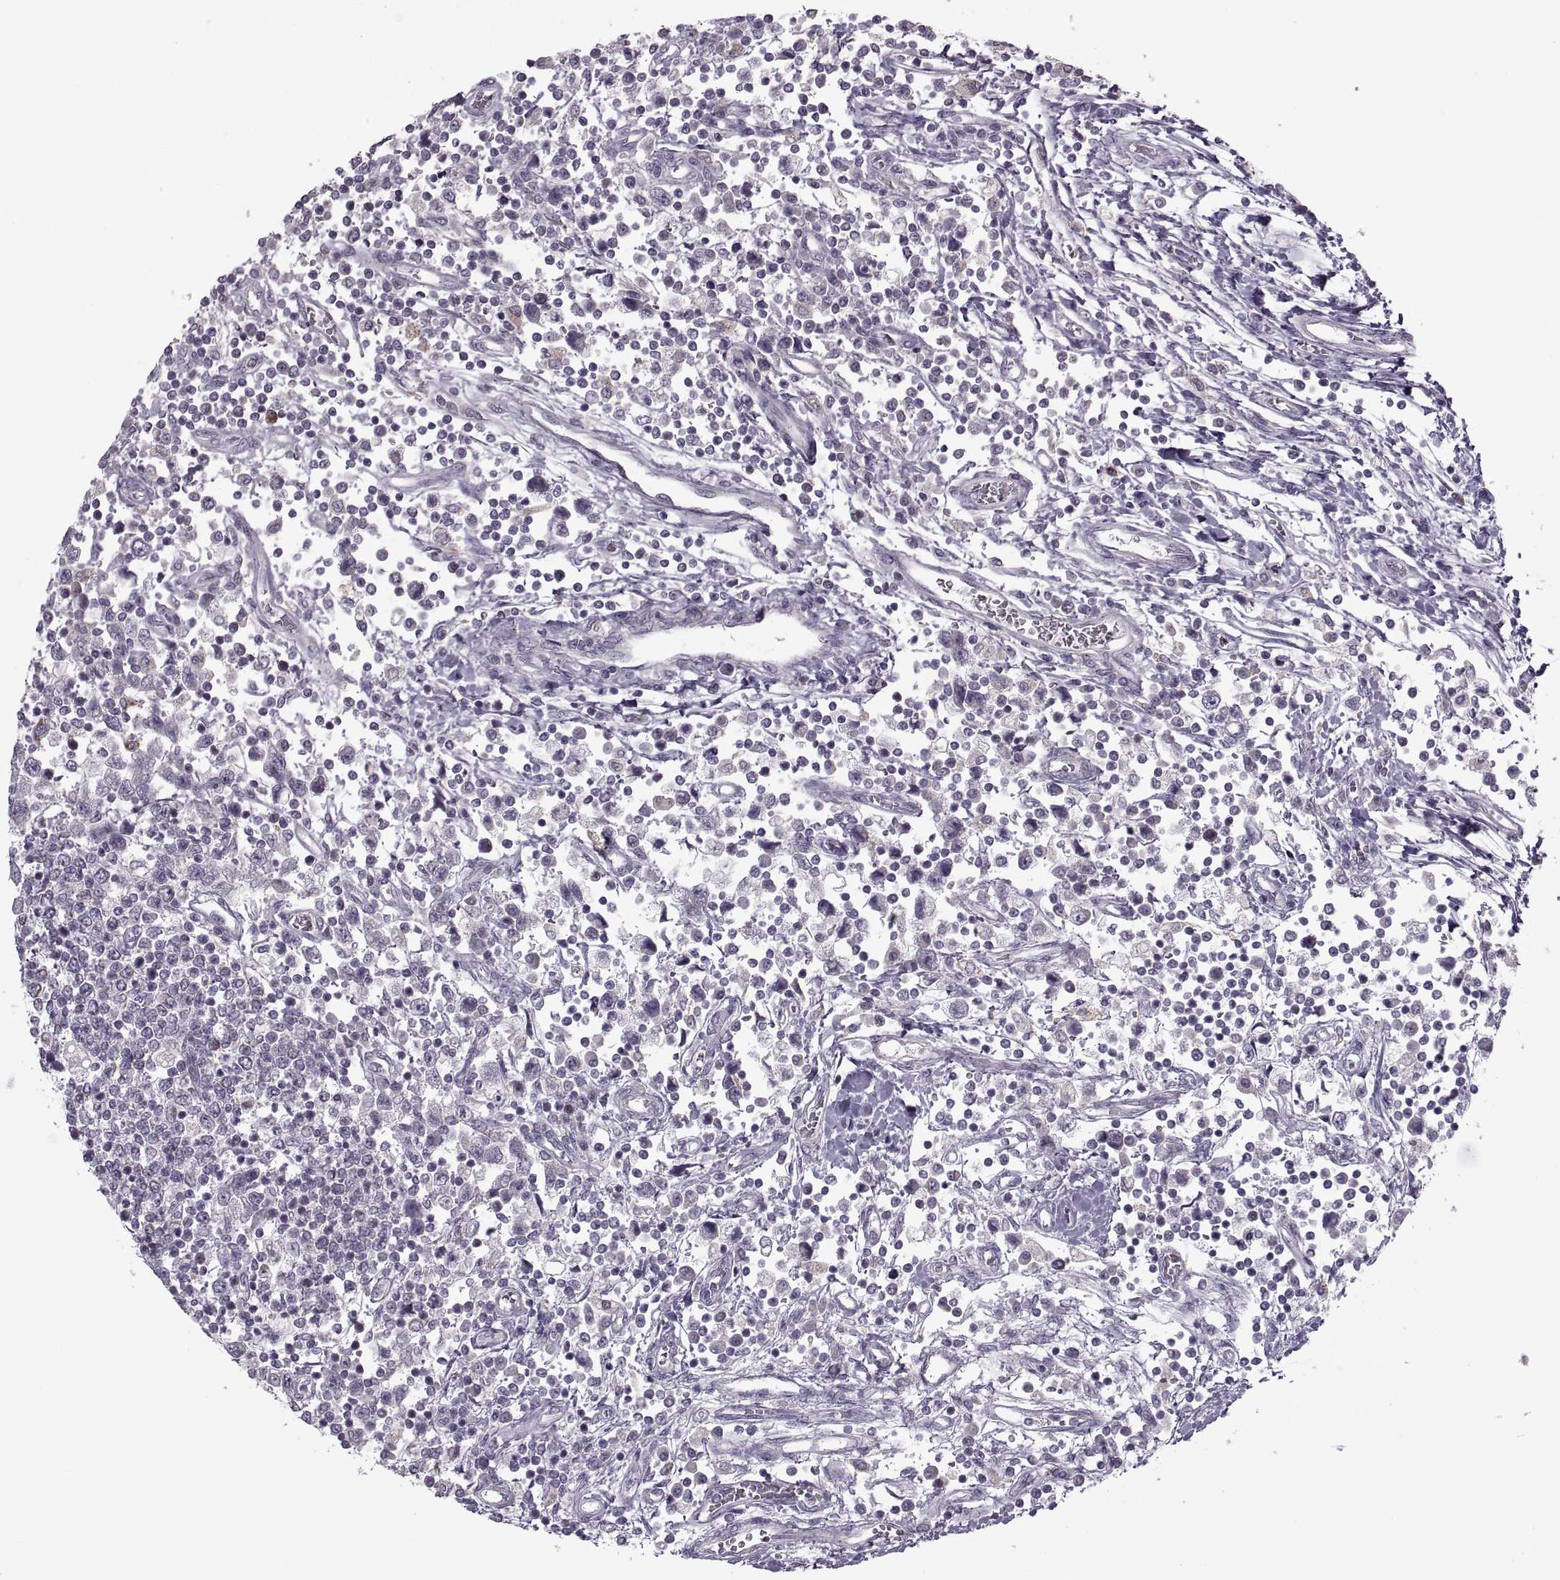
{"staining": {"intensity": "negative", "quantity": "none", "location": "none"}, "tissue": "testis cancer", "cell_type": "Tumor cells", "image_type": "cancer", "snomed": [{"axis": "morphology", "description": "Seminoma, NOS"}, {"axis": "topography", "description": "Testis"}], "caption": "The image exhibits no staining of tumor cells in testis cancer. (Stains: DAB IHC with hematoxylin counter stain, Microscopy: brightfield microscopy at high magnification).", "gene": "PIERCE1", "patient": {"sex": "male", "age": 34}}